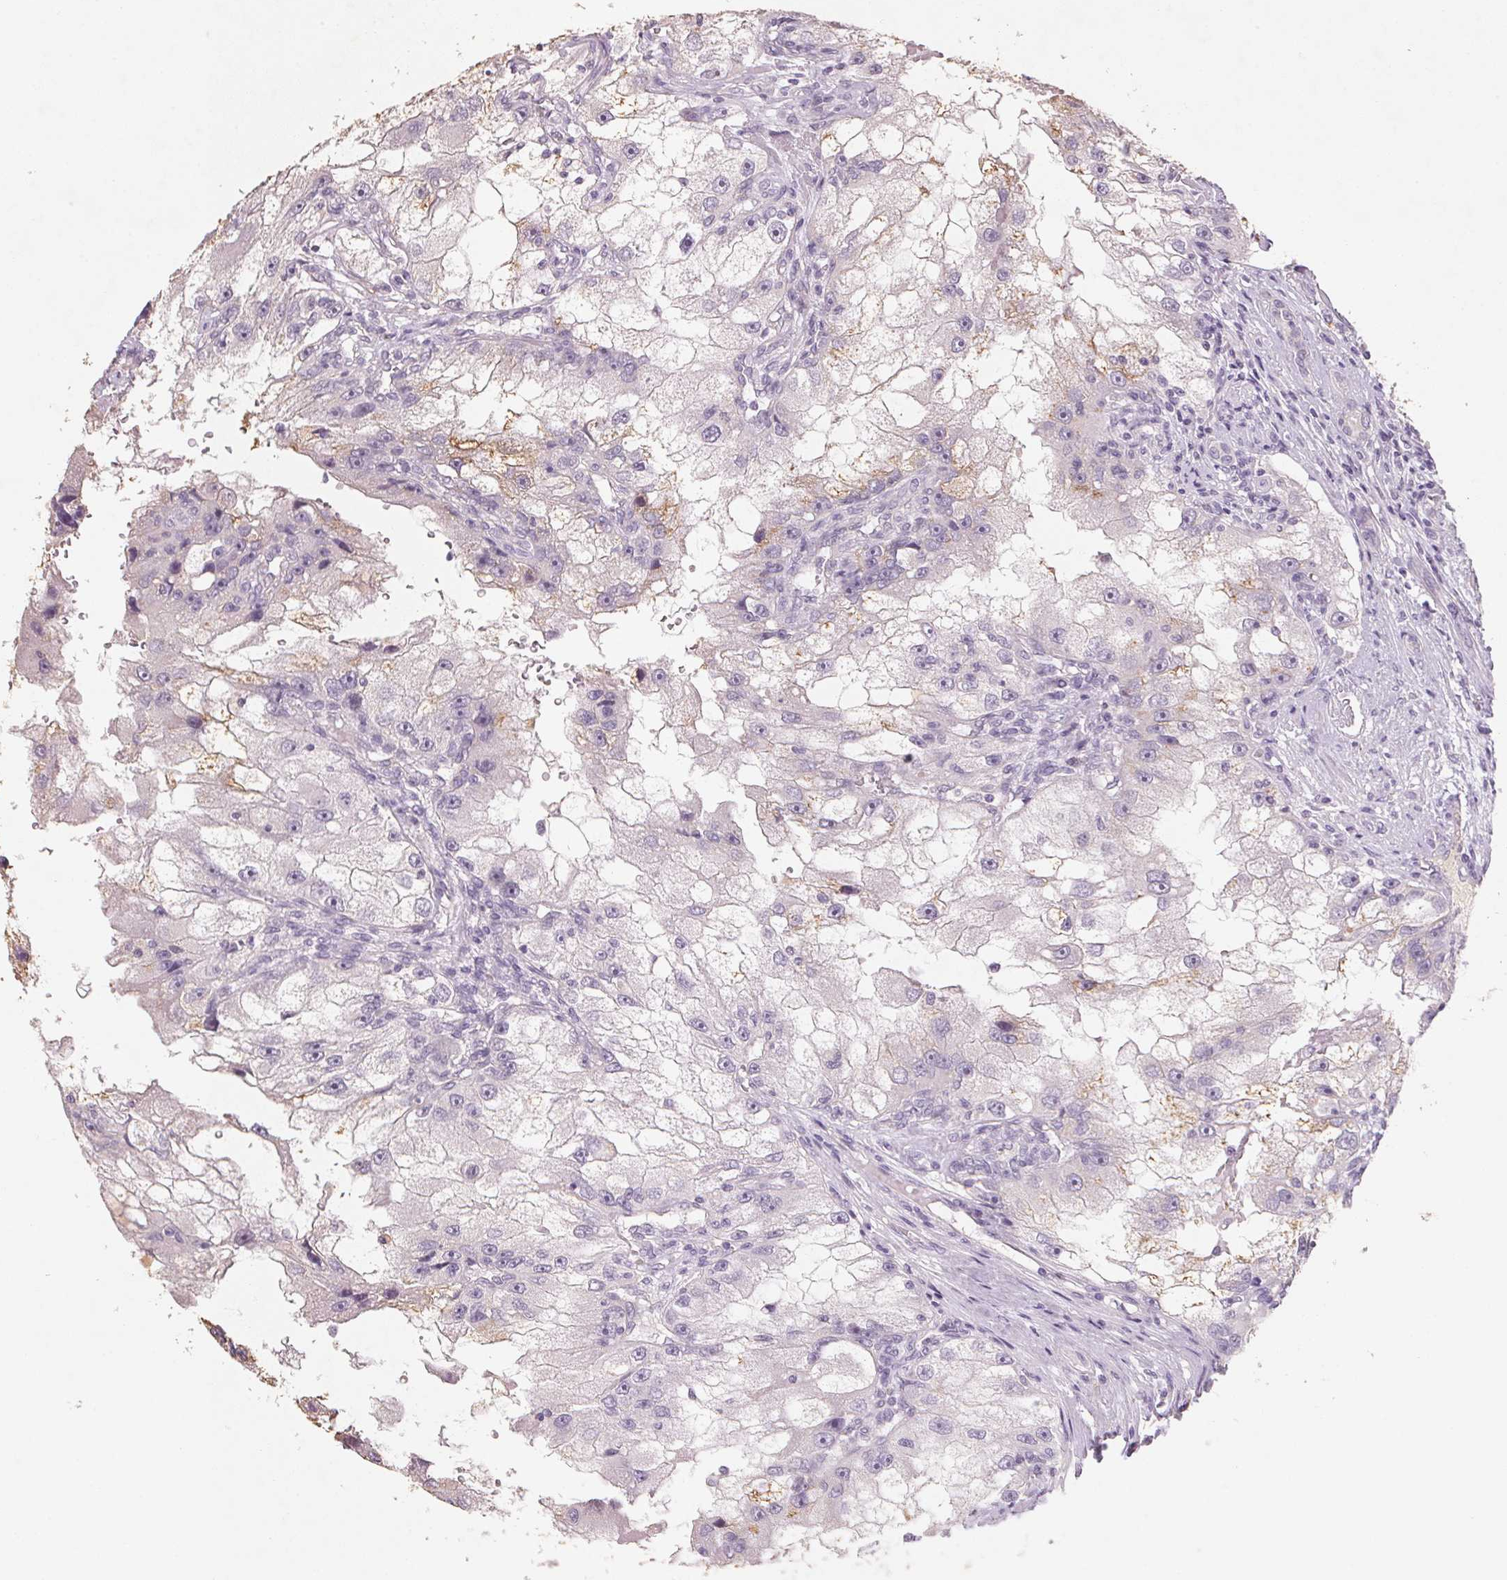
{"staining": {"intensity": "negative", "quantity": "none", "location": "none"}, "tissue": "renal cancer", "cell_type": "Tumor cells", "image_type": "cancer", "snomed": [{"axis": "morphology", "description": "Adenocarcinoma, NOS"}, {"axis": "topography", "description": "Kidney"}], "caption": "Tumor cells are negative for protein expression in human renal adenocarcinoma.", "gene": "CXCL5", "patient": {"sex": "male", "age": 63}}